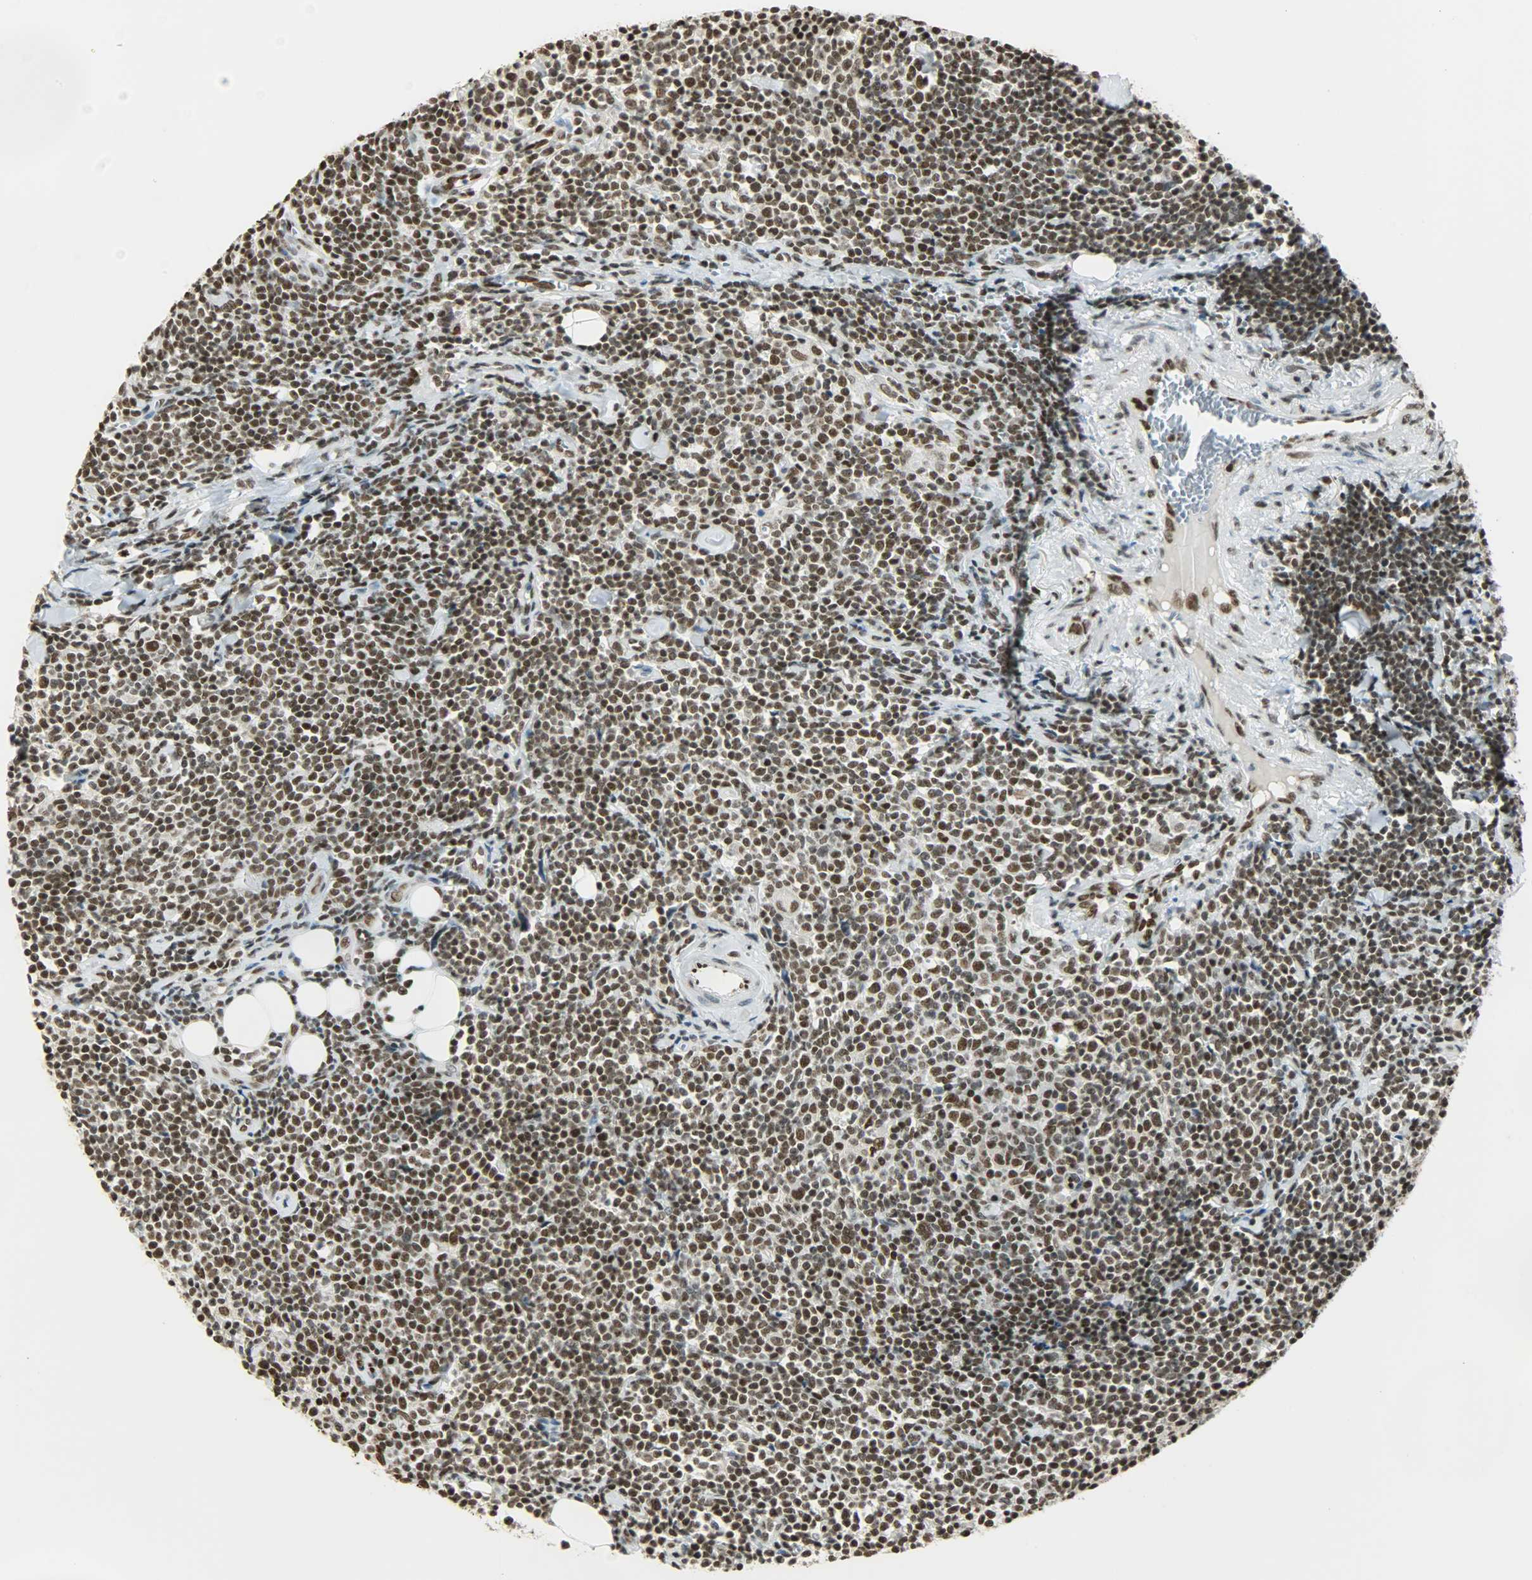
{"staining": {"intensity": "strong", "quantity": ">75%", "location": "nuclear"}, "tissue": "lymphoma", "cell_type": "Tumor cells", "image_type": "cancer", "snomed": [{"axis": "morphology", "description": "Malignant lymphoma, non-Hodgkin's type, Low grade"}, {"axis": "topography", "description": "Soft tissue"}], "caption": "Immunohistochemistry (IHC) (DAB (3,3'-diaminobenzidine)) staining of low-grade malignant lymphoma, non-Hodgkin's type shows strong nuclear protein staining in approximately >75% of tumor cells. The staining was performed using DAB (3,3'-diaminobenzidine) to visualize the protein expression in brown, while the nuclei were stained in blue with hematoxylin (Magnification: 20x).", "gene": "MYEF2", "patient": {"sex": "male", "age": 92}}